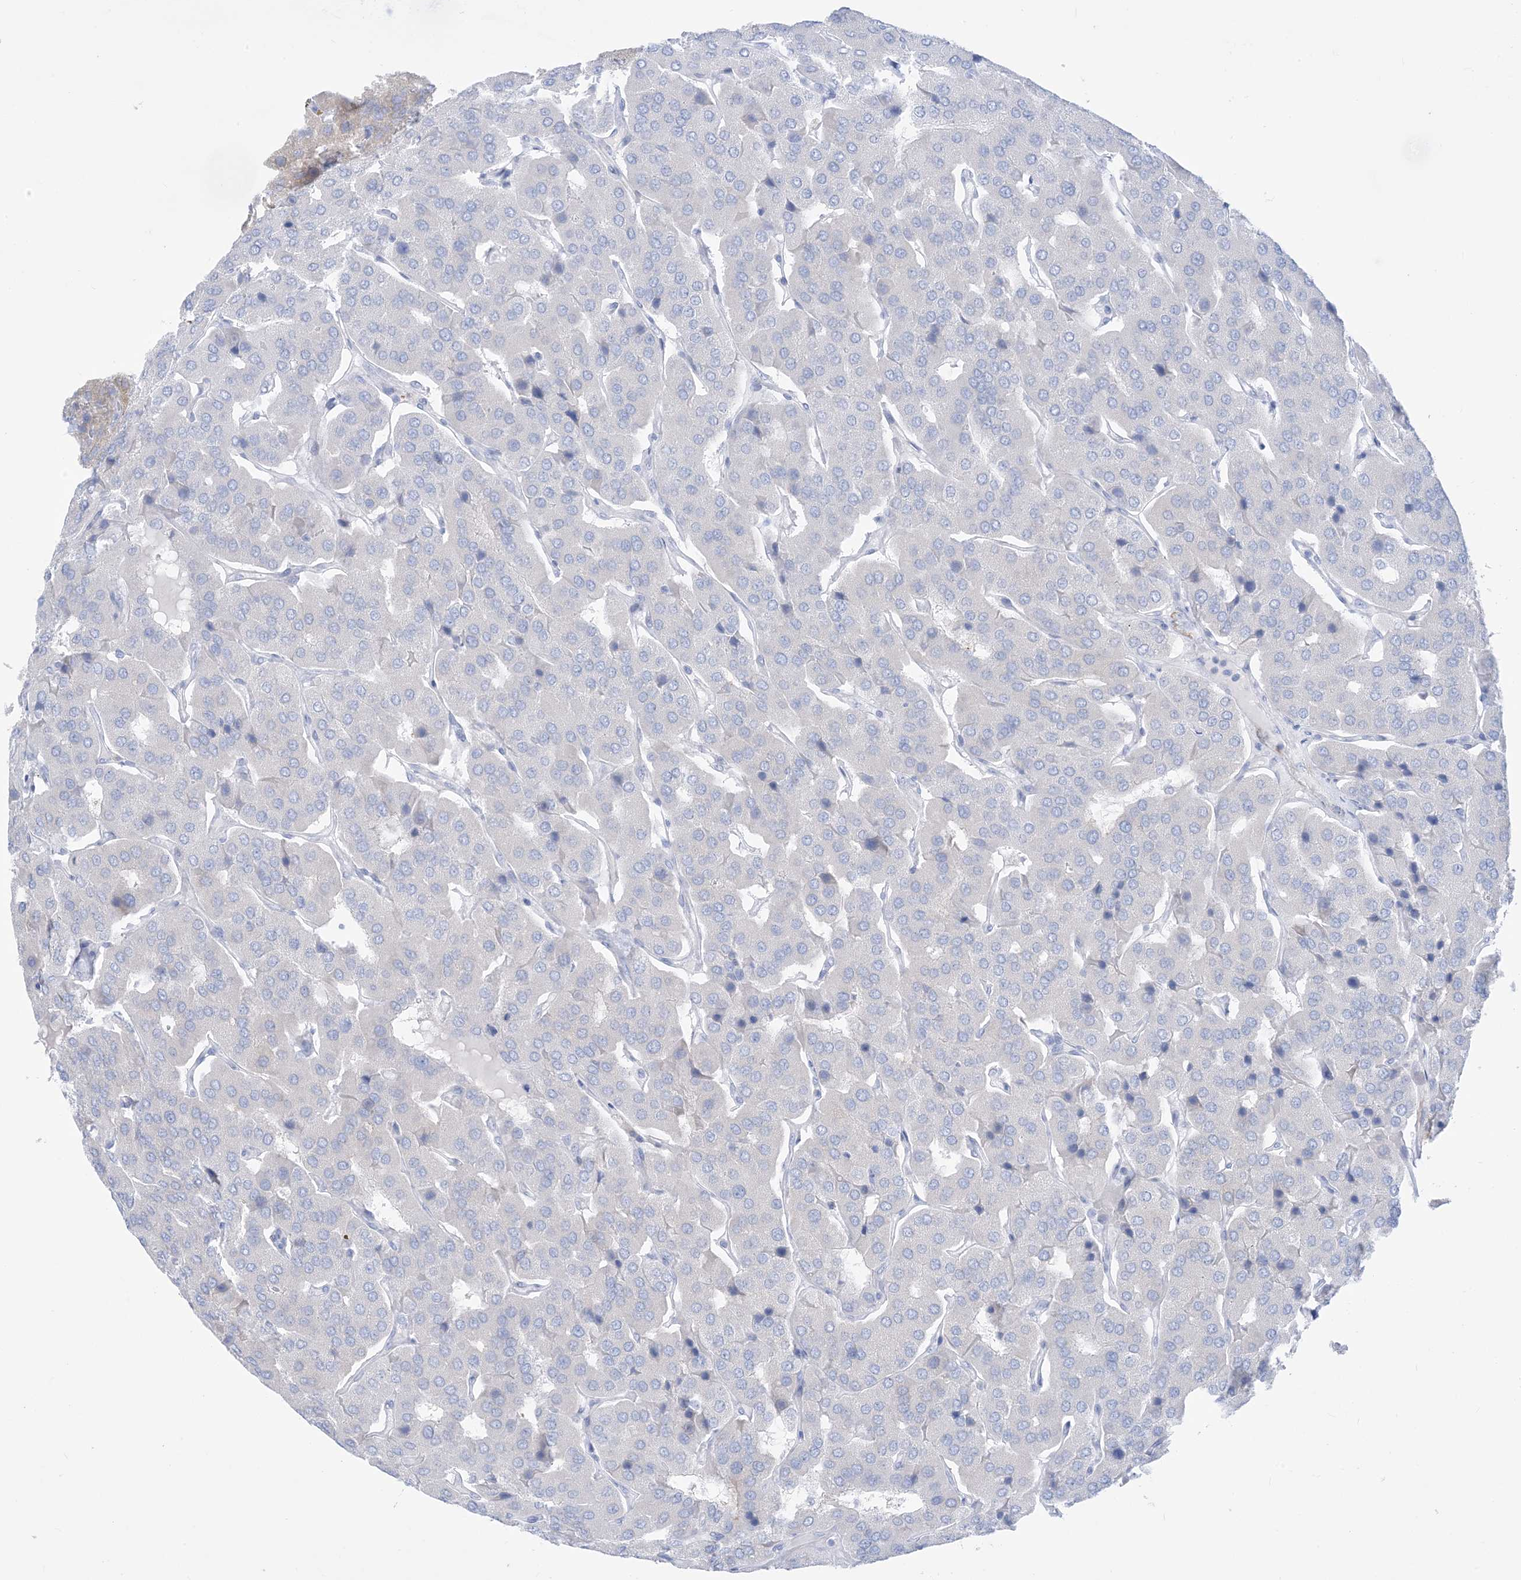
{"staining": {"intensity": "negative", "quantity": "none", "location": "none"}, "tissue": "parathyroid gland", "cell_type": "Glandular cells", "image_type": "normal", "snomed": [{"axis": "morphology", "description": "Normal tissue, NOS"}, {"axis": "morphology", "description": "Adenoma, NOS"}, {"axis": "topography", "description": "Parathyroid gland"}], "caption": "The immunohistochemistry micrograph has no significant staining in glandular cells of parathyroid gland. Brightfield microscopy of IHC stained with DAB (brown) and hematoxylin (blue), captured at high magnification.", "gene": "MARS2", "patient": {"sex": "female", "age": 86}}